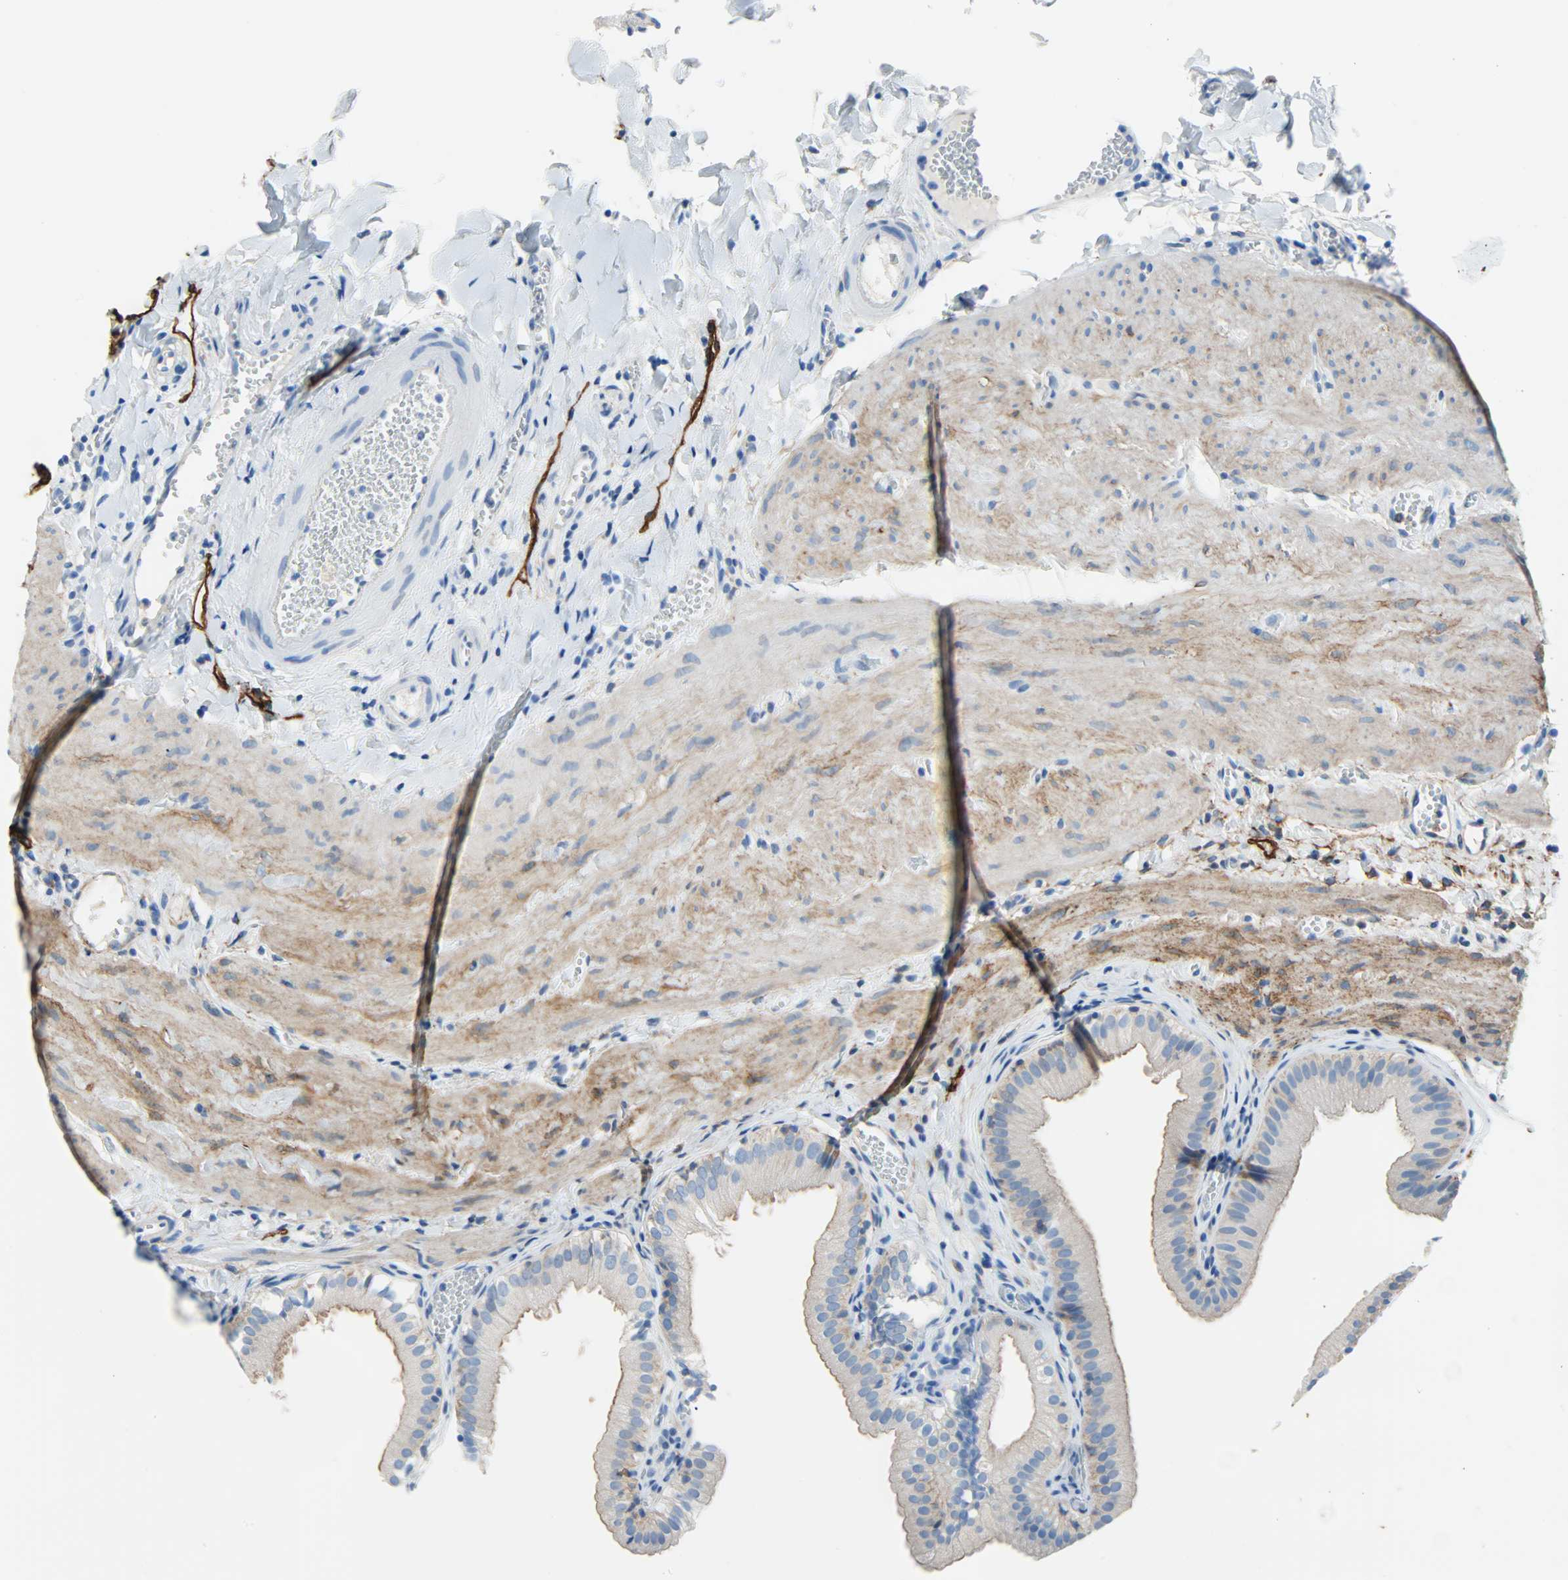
{"staining": {"intensity": "weak", "quantity": "<25%", "location": "cytoplasmic/membranous"}, "tissue": "gallbladder", "cell_type": "Glandular cells", "image_type": "normal", "snomed": [{"axis": "morphology", "description": "Normal tissue, NOS"}, {"axis": "topography", "description": "Gallbladder"}], "caption": "DAB (3,3'-diaminobenzidine) immunohistochemical staining of benign human gallbladder exhibits no significant staining in glandular cells. (DAB immunohistochemistry with hematoxylin counter stain).", "gene": "PDPN", "patient": {"sex": "female", "age": 24}}